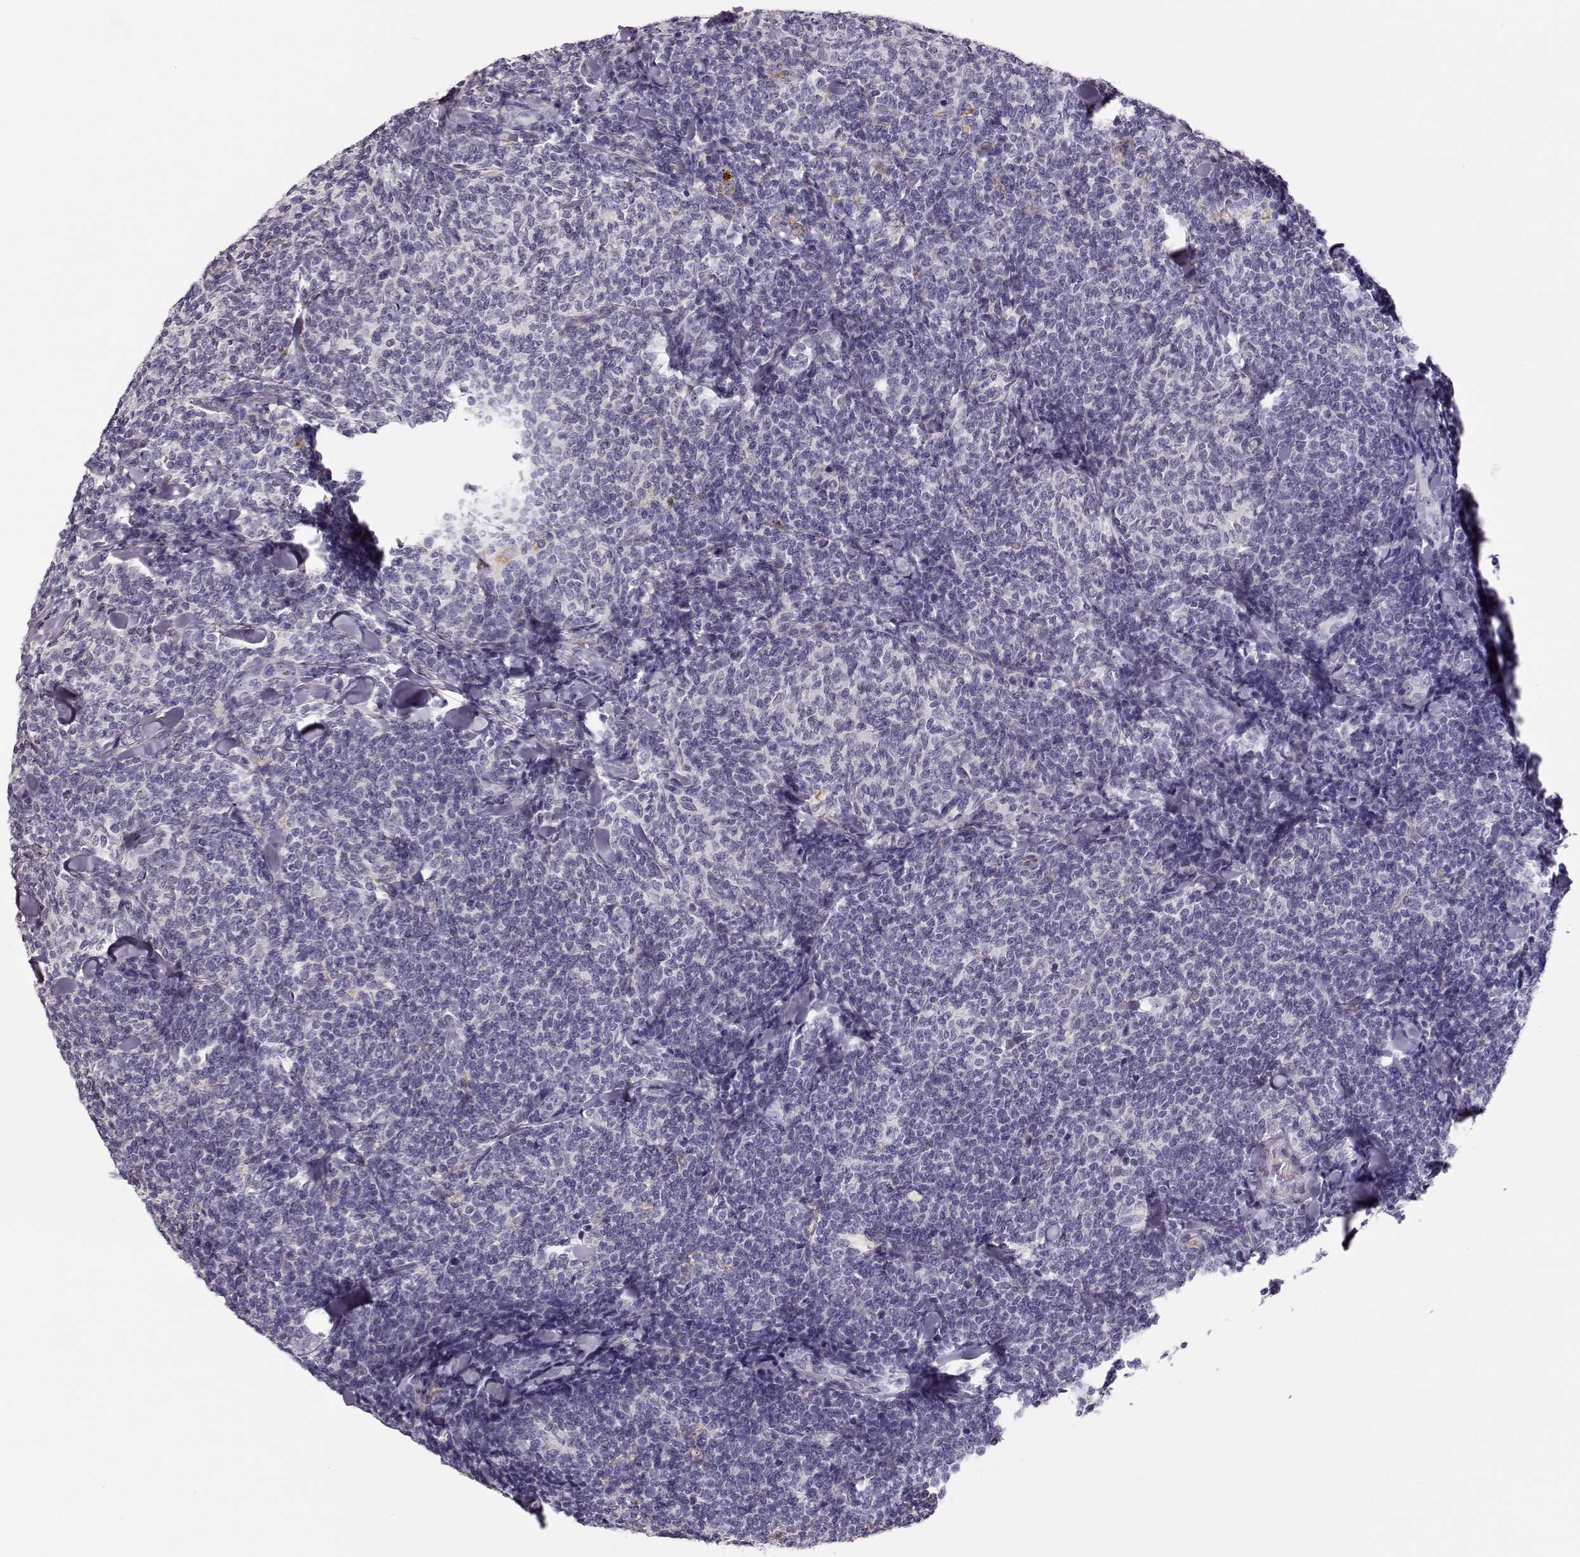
{"staining": {"intensity": "negative", "quantity": "none", "location": "none"}, "tissue": "lymphoma", "cell_type": "Tumor cells", "image_type": "cancer", "snomed": [{"axis": "morphology", "description": "Malignant lymphoma, non-Hodgkin's type, Low grade"}, {"axis": "topography", "description": "Lymph node"}], "caption": "High power microscopy histopathology image of an IHC photomicrograph of malignant lymphoma, non-Hodgkin's type (low-grade), revealing no significant positivity in tumor cells.", "gene": "RBM44", "patient": {"sex": "female", "age": 56}}